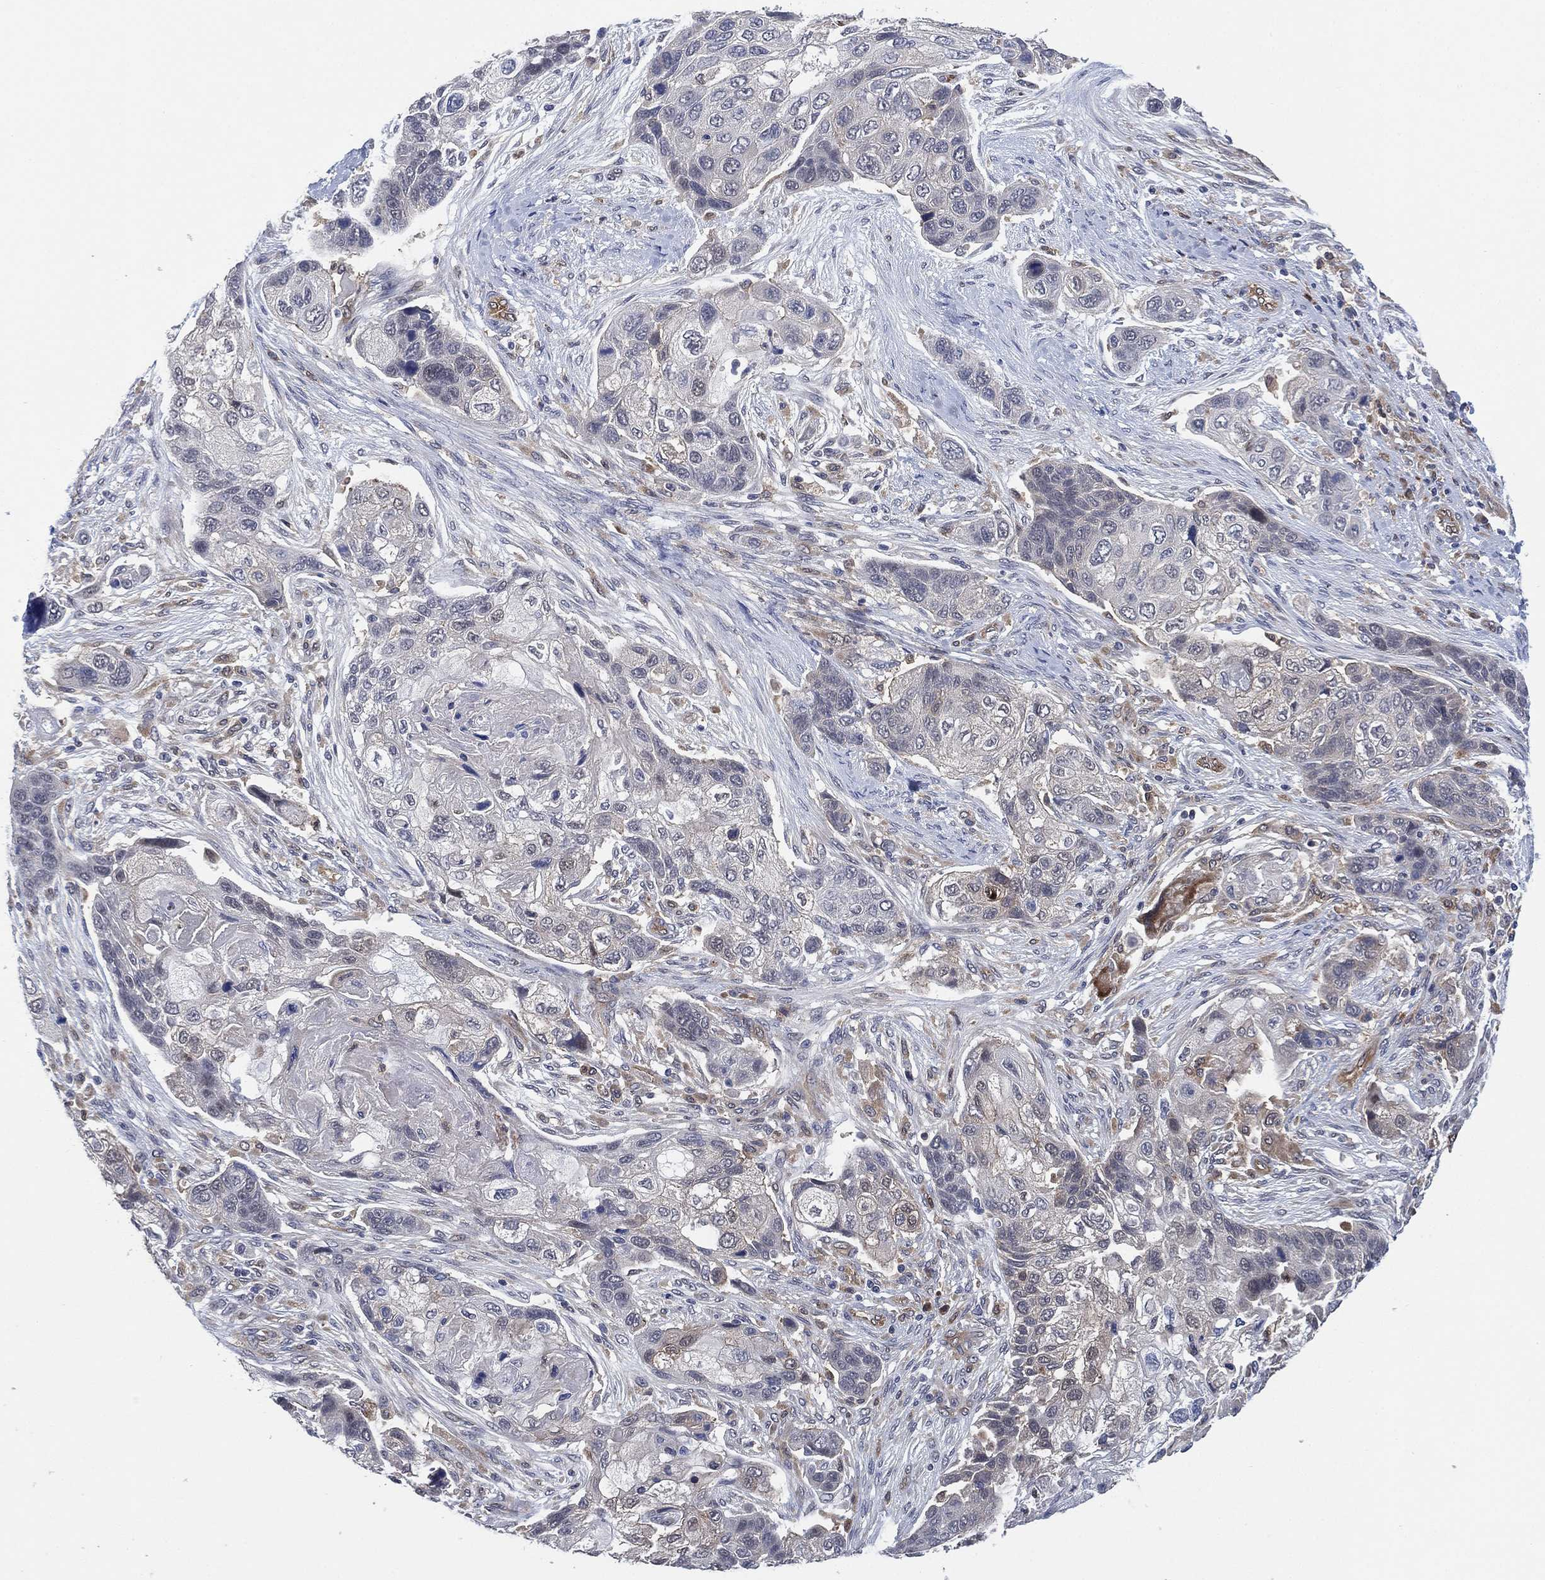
{"staining": {"intensity": "negative", "quantity": "none", "location": "none"}, "tissue": "lung cancer", "cell_type": "Tumor cells", "image_type": "cancer", "snomed": [{"axis": "morphology", "description": "Squamous cell carcinoma, NOS"}, {"axis": "topography", "description": "Lung"}], "caption": "This is an IHC image of lung cancer. There is no positivity in tumor cells.", "gene": "FES", "patient": {"sex": "male", "age": 69}}